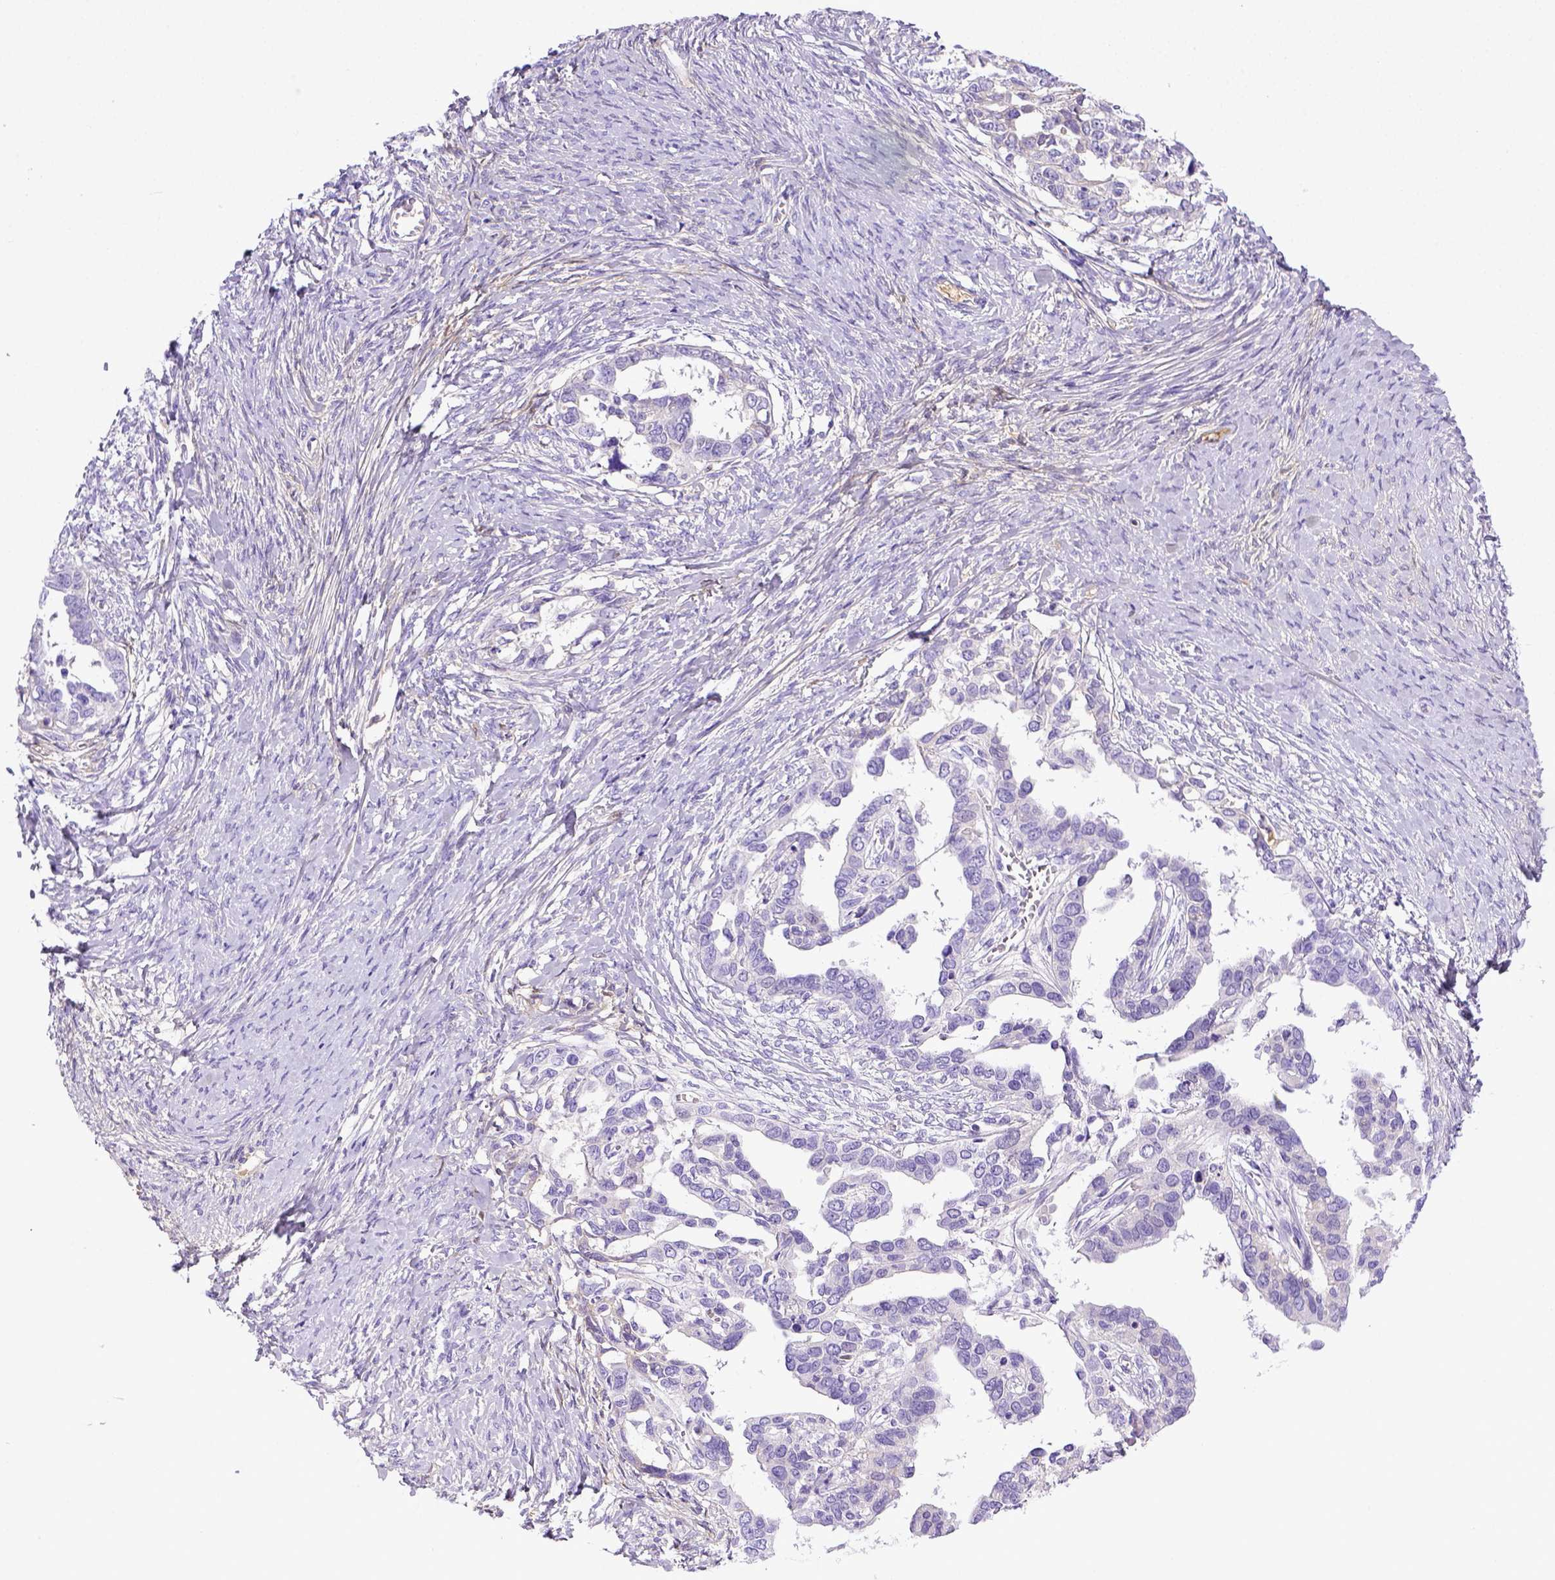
{"staining": {"intensity": "negative", "quantity": "none", "location": "none"}, "tissue": "ovarian cancer", "cell_type": "Tumor cells", "image_type": "cancer", "snomed": [{"axis": "morphology", "description": "Cystadenocarcinoma, serous, NOS"}, {"axis": "topography", "description": "Ovary"}], "caption": "High magnification brightfield microscopy of serous cystadenocarcinoma (ovarian) stained with DAB (3,3'-diaminobenzidine) (brown) and counterstained with hematoxylin (blue): tumor cells show no significant expression.", "gene": "ITIH4", "patient": {"sex": "female", "age": 69}}